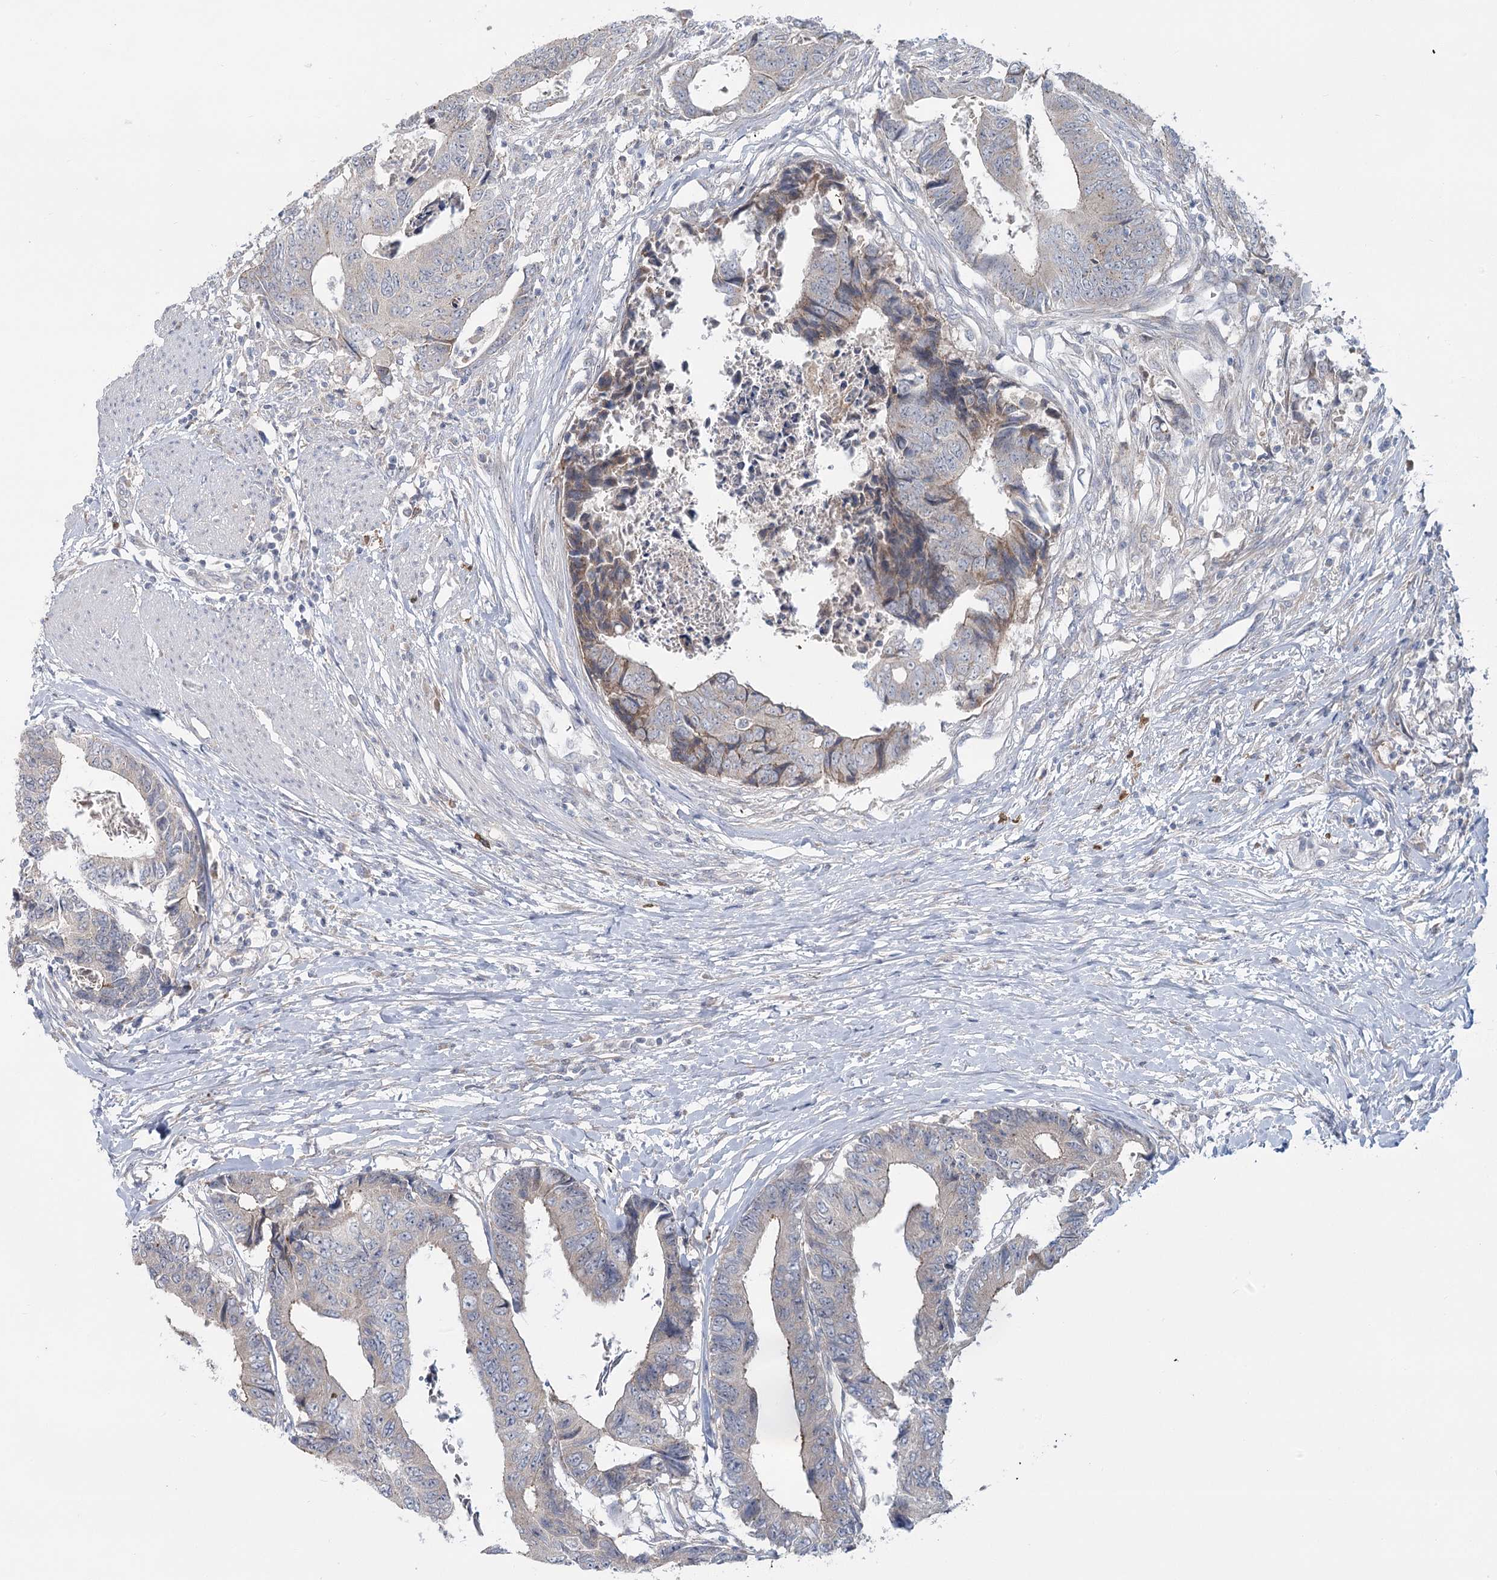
{"staining": {"intensity": "negative", "quantity": "none", "location": "none"}, "tissue": "colorectal cancer", "cell_type": "Tumor cells", "image_type": "cancer", "snomed": [{"axis": "morphology", "description": "Adenocarcinoma, NOS"}, {"axis": "topography", "description": "Rectum"}], "caption": "DAB (3,3'-diaminobenzidine) immunohistochemical staining of colorectal cancer exhibits no significant positivity in tumor cells. Brightfield microscopy of immunohistochemistry (IHC) stained with DAB (brown) and hematoxylin (blue), captured at high magnification.", "gene": "PLA2G12A", "patient": {"sex": "male", "age": 84}}